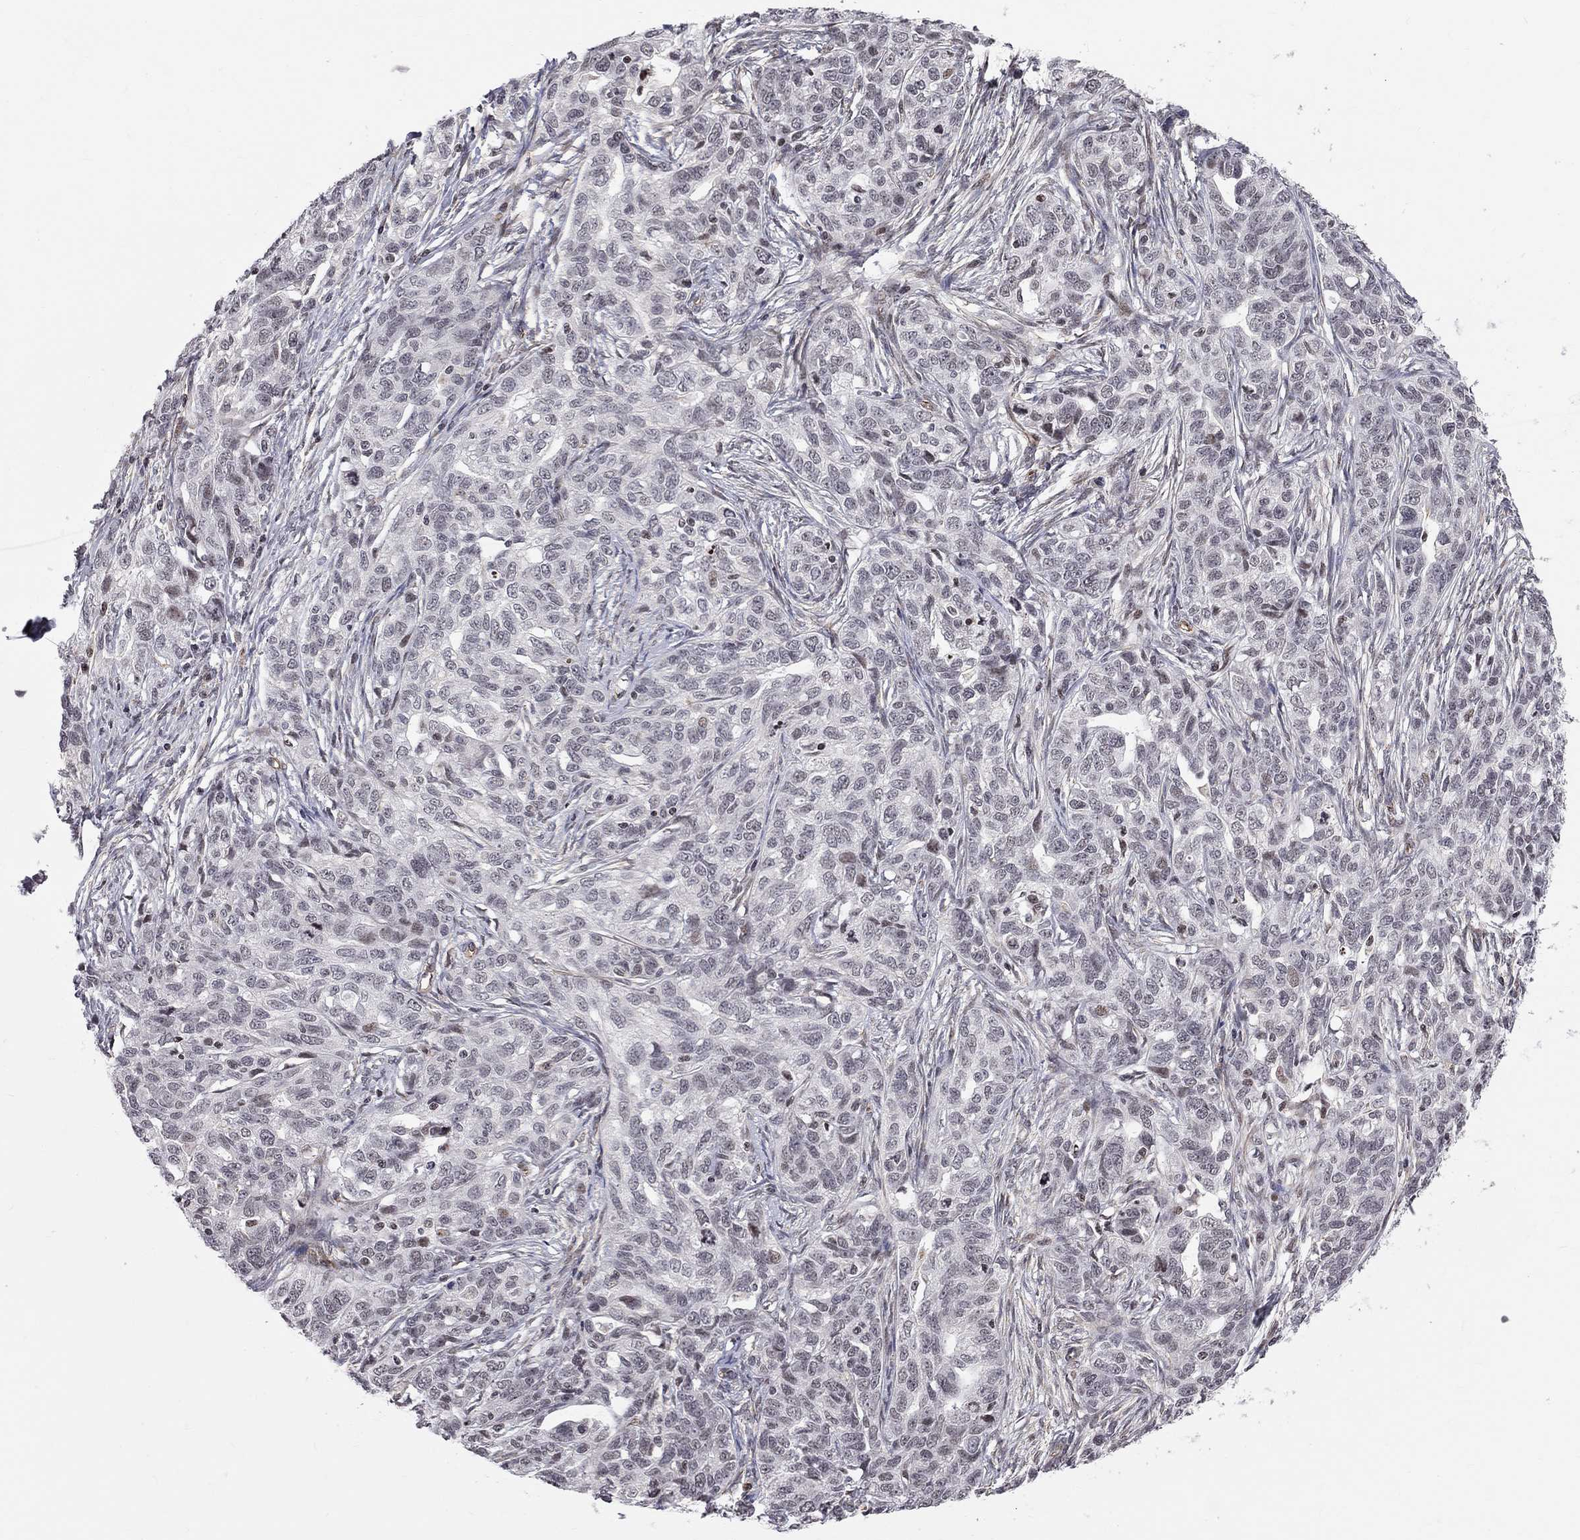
{"staining": {"intensity": "negative", "quantity": "none", "location": "none"}, "tissue": "ovarian cancer", "cell_type": "Tumor cells", "image_type": "cancer", "snomed": [{"axis": "morphology", "description": "Cystadenocarcinoma, serous, NOS"}, {"axis": "topography", "description": "Ovary"}], "caption": "A high-resolution micrograph shows IHC staining of ovarian serous cystadenocarcinoma, which reveals no significant staining in tumor cells.", "gene": "MTNR1B", "patient": {"sex": "female", "age": 71}}